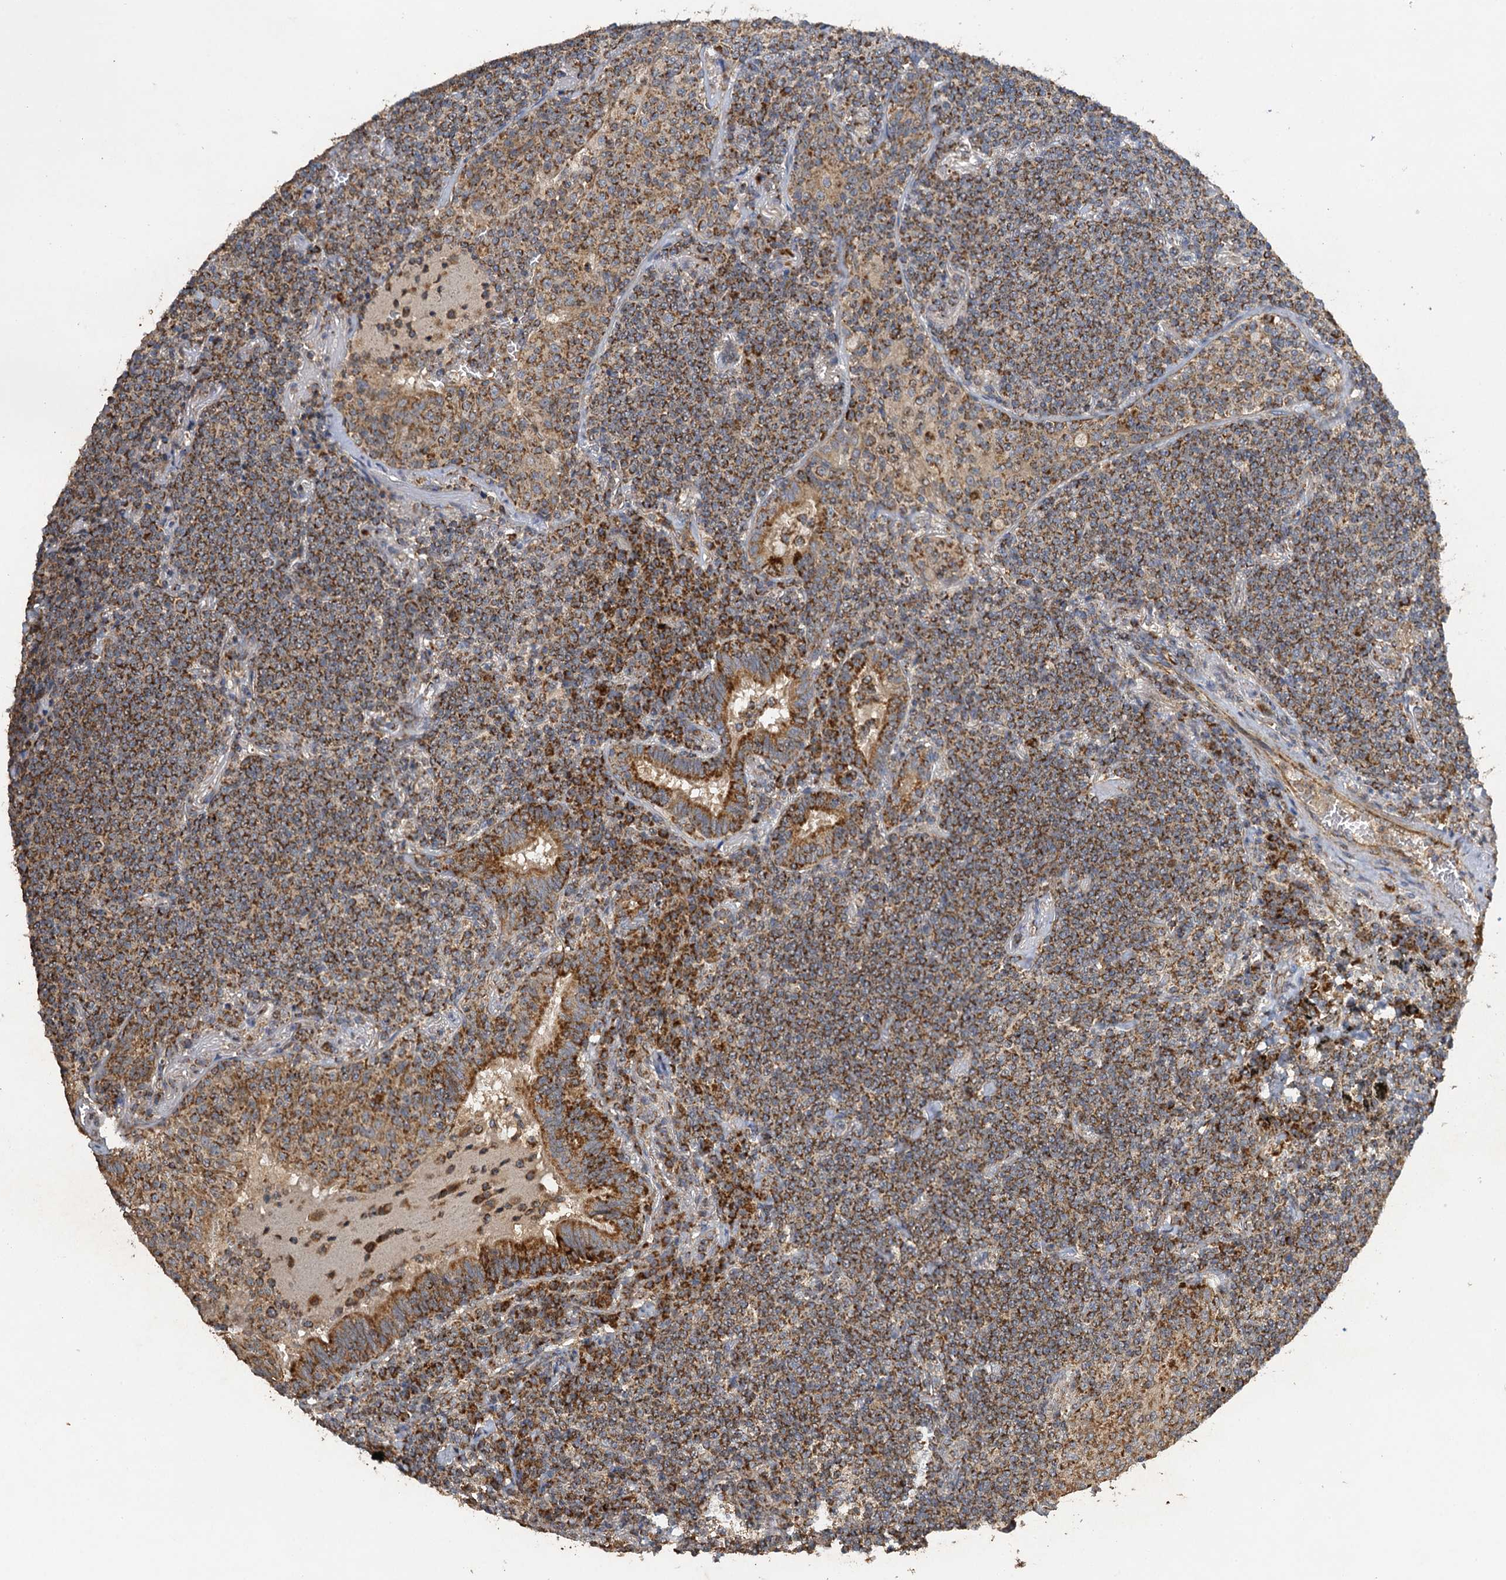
{"staining": {"intensity": "moderate", "quantity": ">75%", "location": "cytoplasmic/membranous"}, "tissue": "lymphoma", "cell_type": "Tumor cells", "image_type": "cancer", "snomed": [{"axis": "morphology", "description": "Malignant lymphoma, non-Hodgkin's type, Low grade"}, {"axis": "topography", "description": "Lung"}], "caption": "A medium amount of moderate cytoplasmic/membranous positivity is identified in about >75% of tumor cells in low-grade malignant lymphoma, non-Hodgkin's type tissue. (brown staining indicates protein expression, while blue staining denotes nuclei).", "gene": "NDUFA13", "patient": {"sex": "female", "age": 71}}